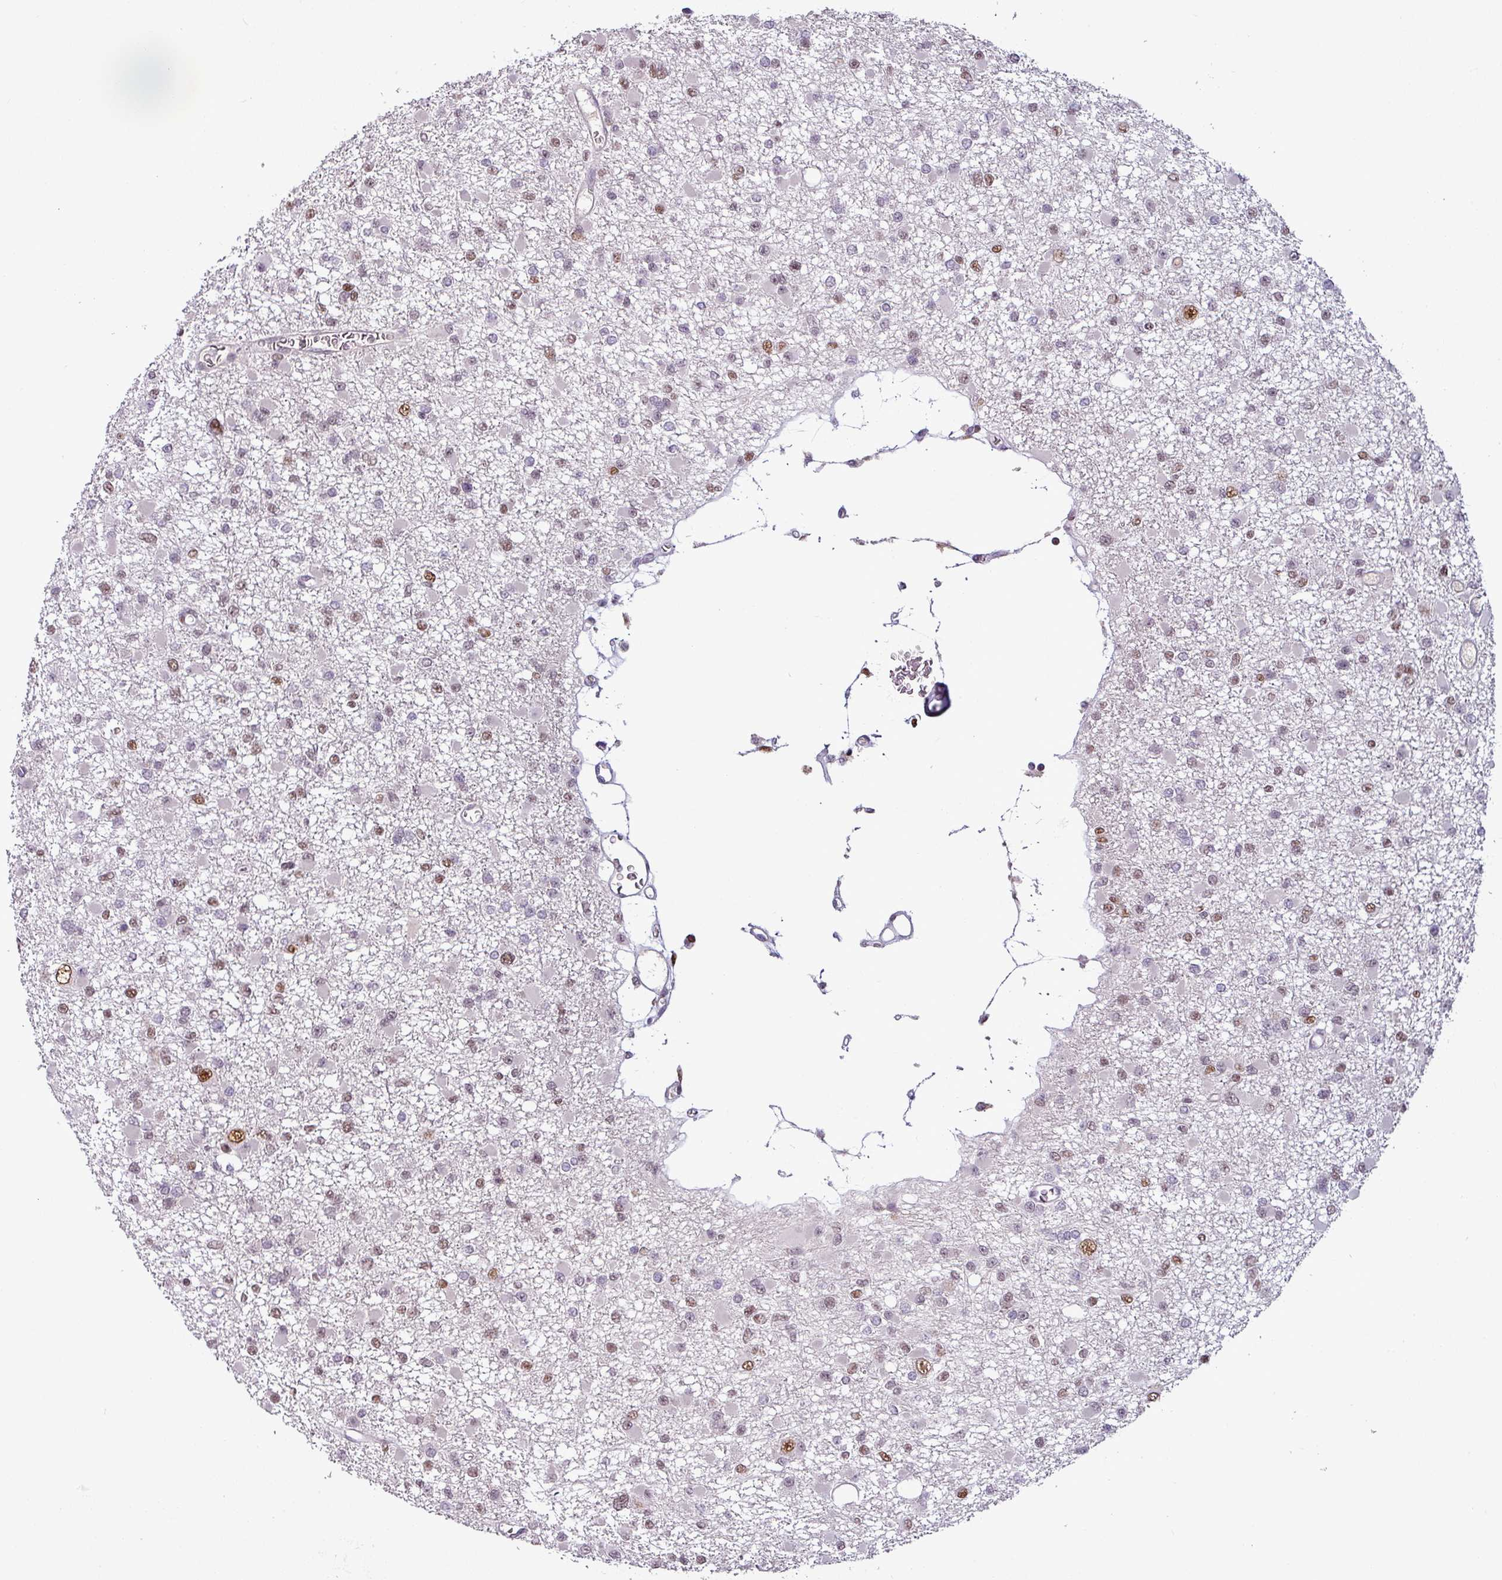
{"staining": {"intensity": "moderate", "quantity": "25%-75%", "location": "nuclear"}, "tissue": "glioma", "cell_type": "Tumor cells", "image_type": "cancer", "snomed": [{"axis": "morphology", "description": "Glioma, malignant, Low grade"}, {"axis": "topography", "description": "Brain"}], "caption": "An IHC micrograph of tumor tissue is shown. Protein staining in brown labels moderate nuclear positivity in glioma within tumor cells.", "gene": "IRF2BPL", "patient": {"sex": "female", "age": 22}}